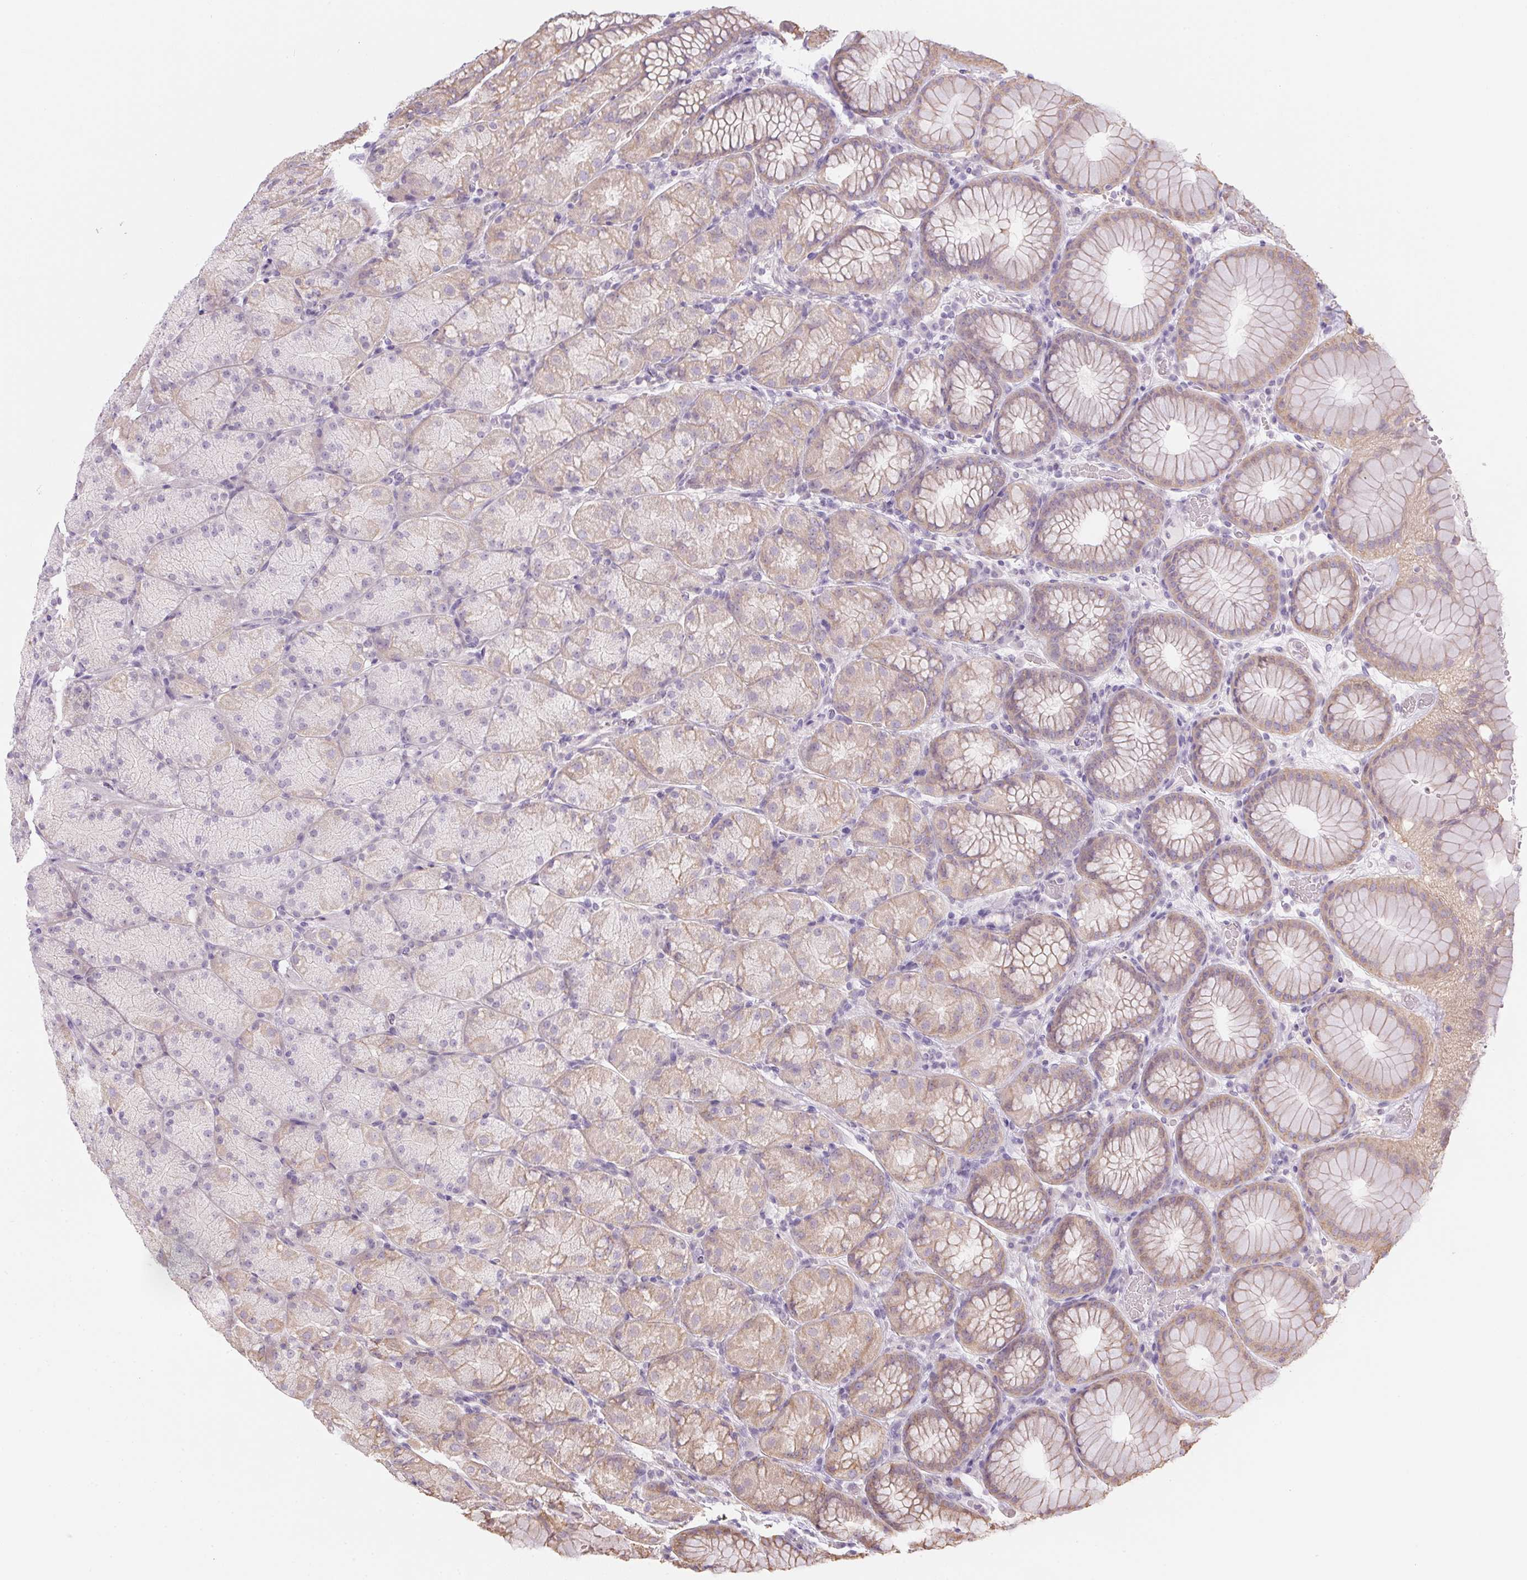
{"staining": {"intensity": "weak", "quantity": "25%-75%", "location": "cytoplasmic/membranous"}, "tissue": "stomach", "cell_type": "Glandular cells", "image_type": "normal", "snomed": [{"axis": "morphology", "description": "Normal tissue, NOS"}, {"axis": "topography", "description": "Stomach, upper"}, {"axis": "topography", "description": "Stomach"}], "caption": "Approximately 25%-75% of glandular cells in normal human stomach demonstrate weak cytoplasmic/membranous protein staining as visualized by brown immunohistochemical staining.", "gene": "CTCFL", "patient": {"sex": "male", "age": 76}}